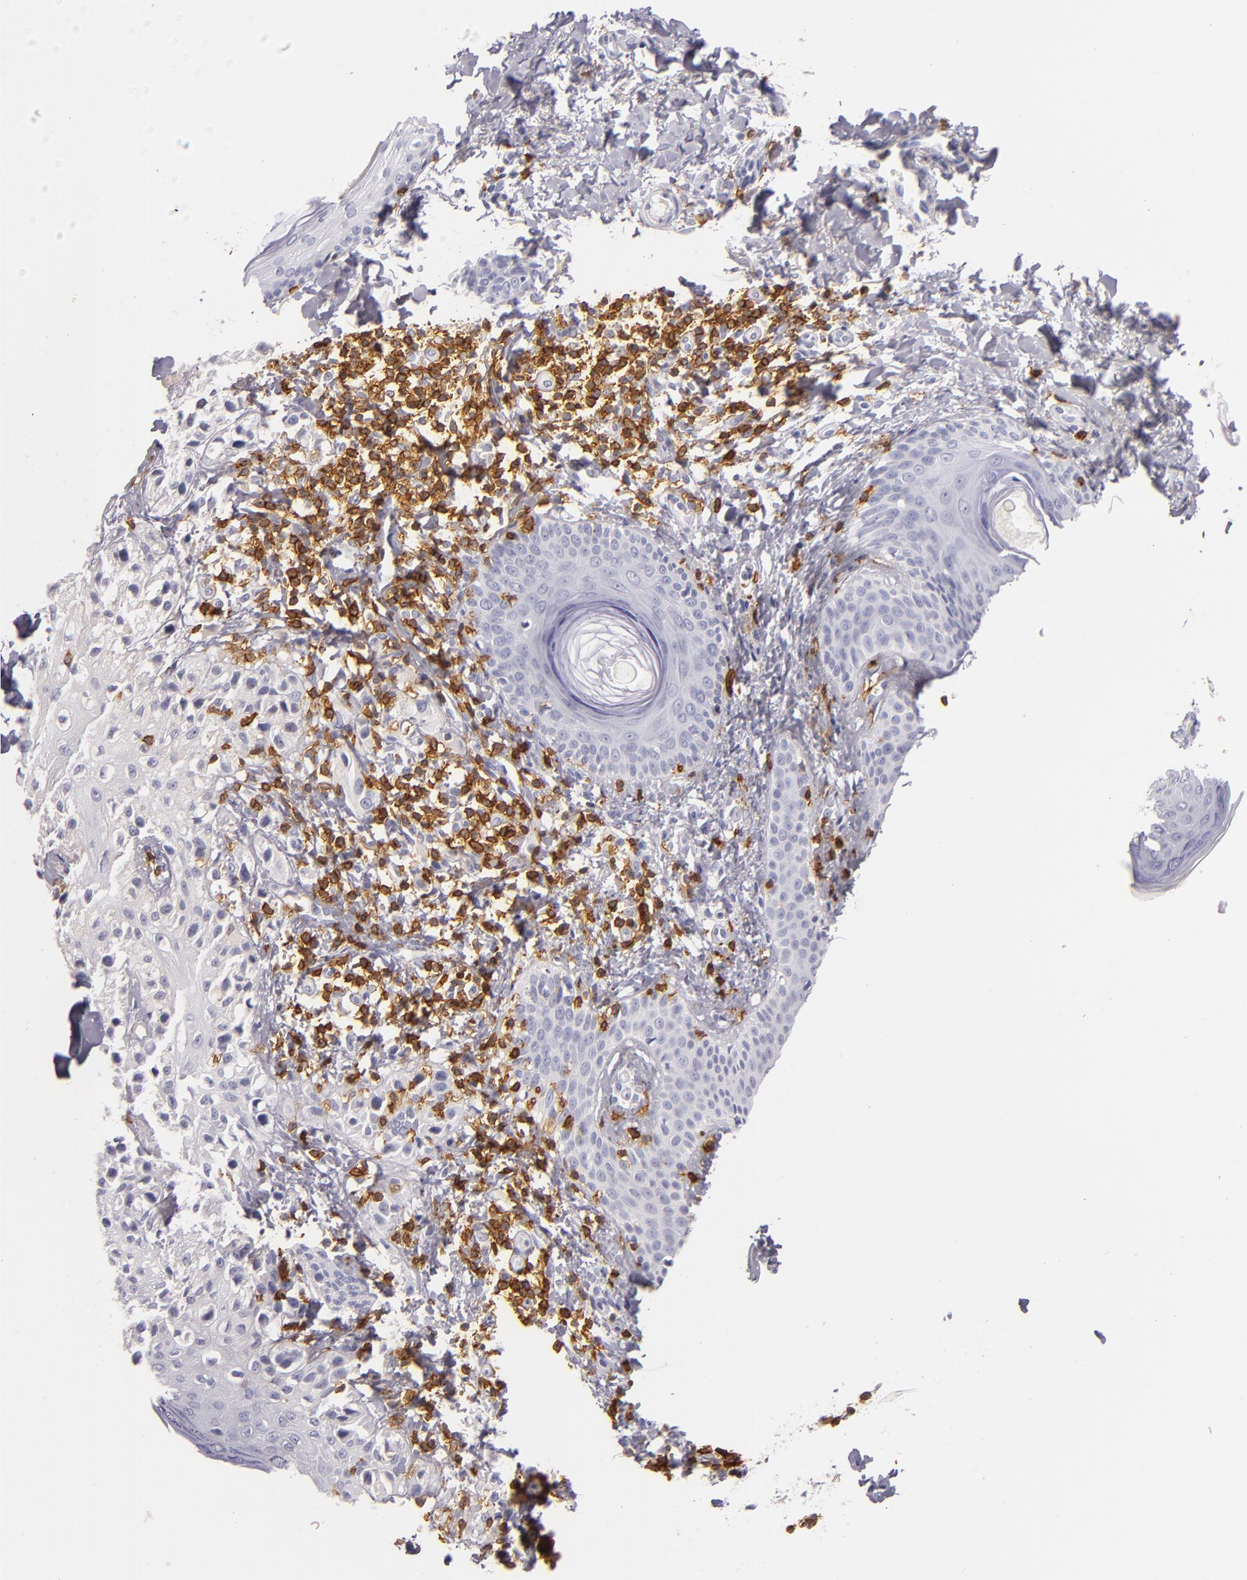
{"staining": {"intensity": "negative", "quantity": "none", "location": "none"}, "tissue": "melanoma", "cell_type": "Tumor cells", "image_type": "cancer", "snomed": [{"axis": "morphology", "description": "Malignant melanoma, NOS"}, {"axis": "topography", "description": "Skin"}], "caption": "DAB (3,3'-diaminobenzidine) immunohistochemical staining of human melanoma shows no significant expression in tumor cells.", "gene": "LAT", "patient": {"sex": "male", "age": 23}}